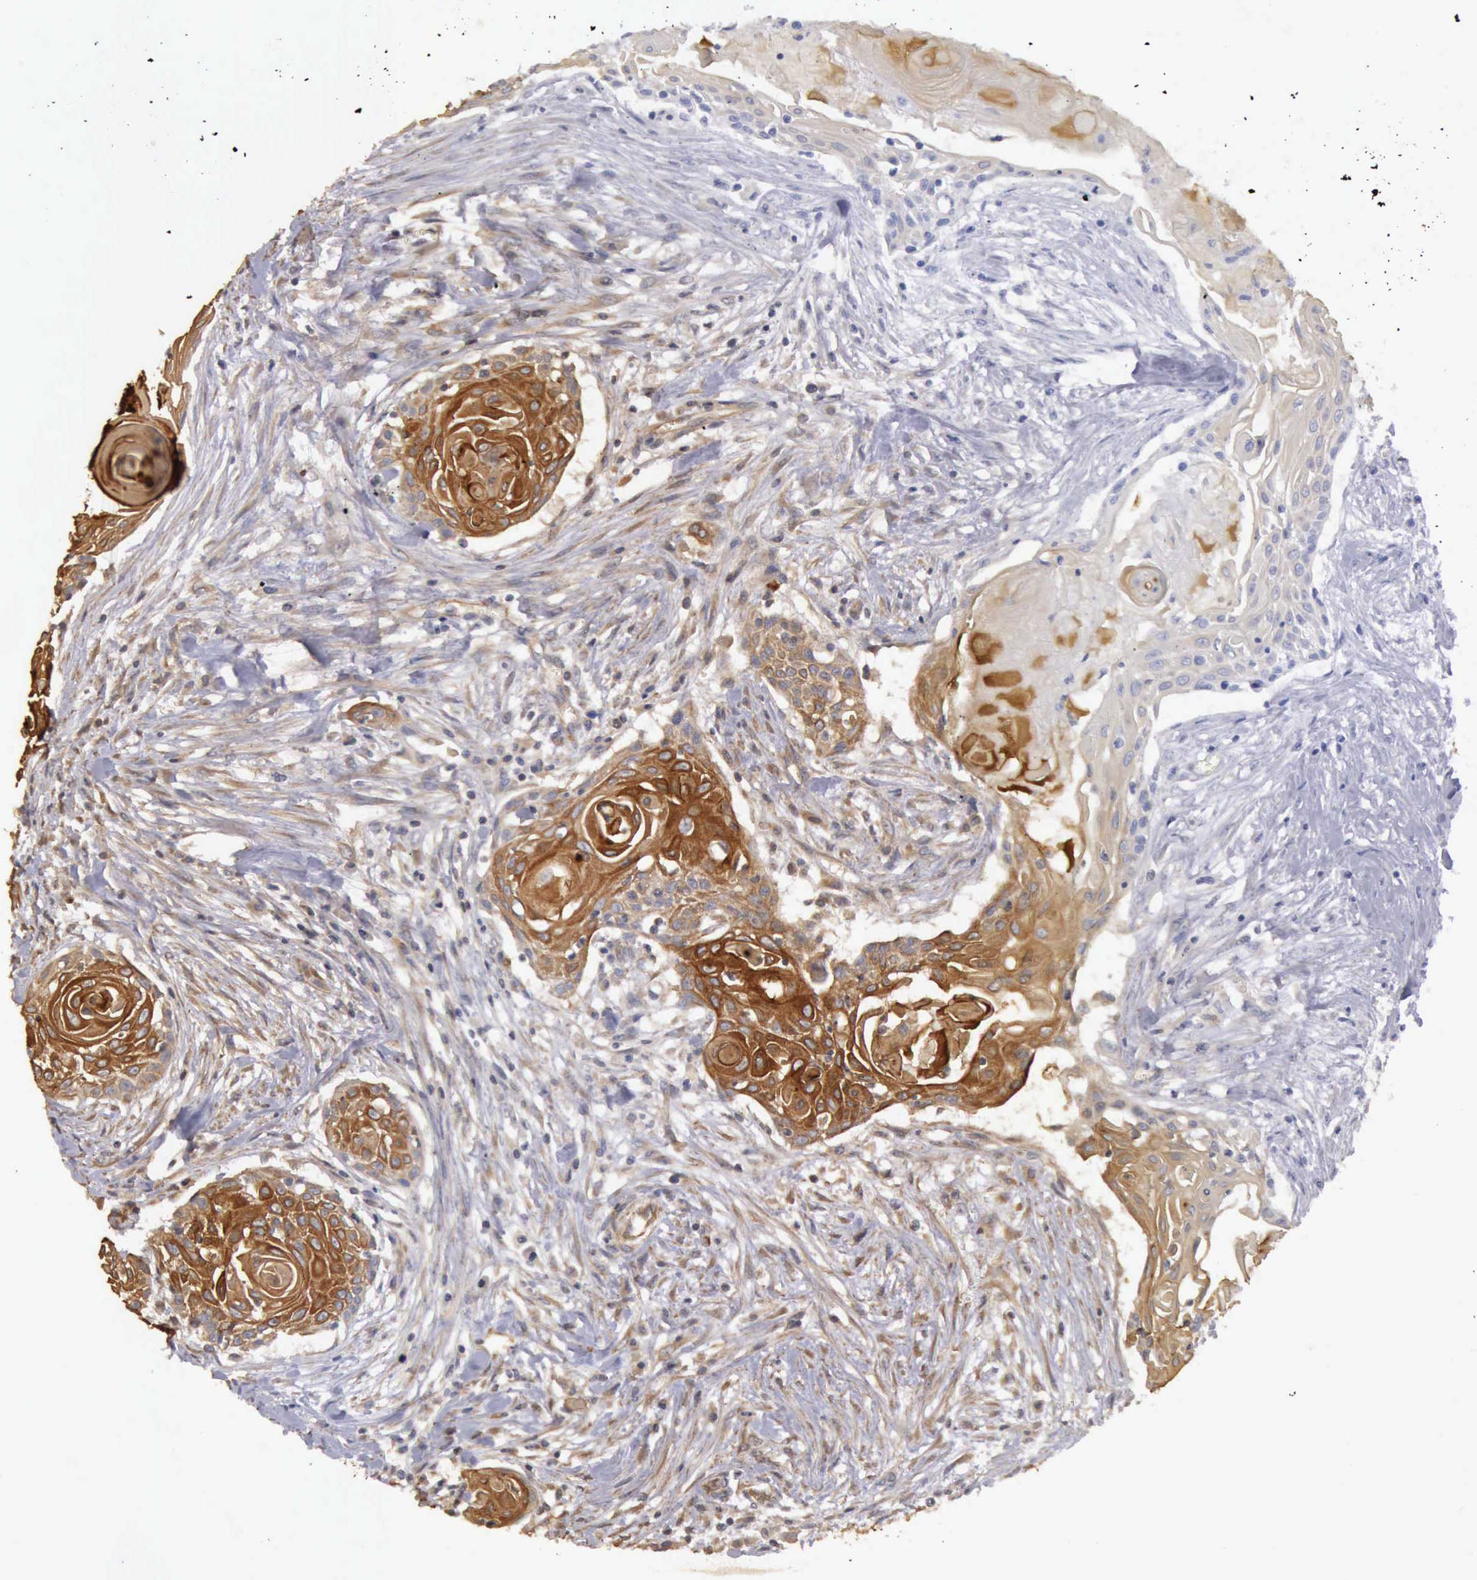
{"staining": {"intensity": "moderate", "quantity": ">75%", "location": "cytoplasmic/membranous"}, "tissue": "head and neck cancer", "cell_type": "Tumor cells", "image_type": "cancer", "snomed": [{"axis": "morphology", "description": "Squamous cell carcinoma, NOS"}, {"axis": "morphology", "description": "Squamous cell carcinoma, metastatic, NOS"}, {"axis": "topography", "description": "Lymph node"}, {"axis": "topography", "description": "Salivary gland"}, {"axis": "topography", "description": "Head-Neck"}], "caption": "Tumor cells display medium levels of moderate cytoplasmic/membranous staining in about >75% of cells in head and neck cancer. Nuclei are stained in blue.", "gene": "BMX", "patient": {"sex": "female", "age": 74}}